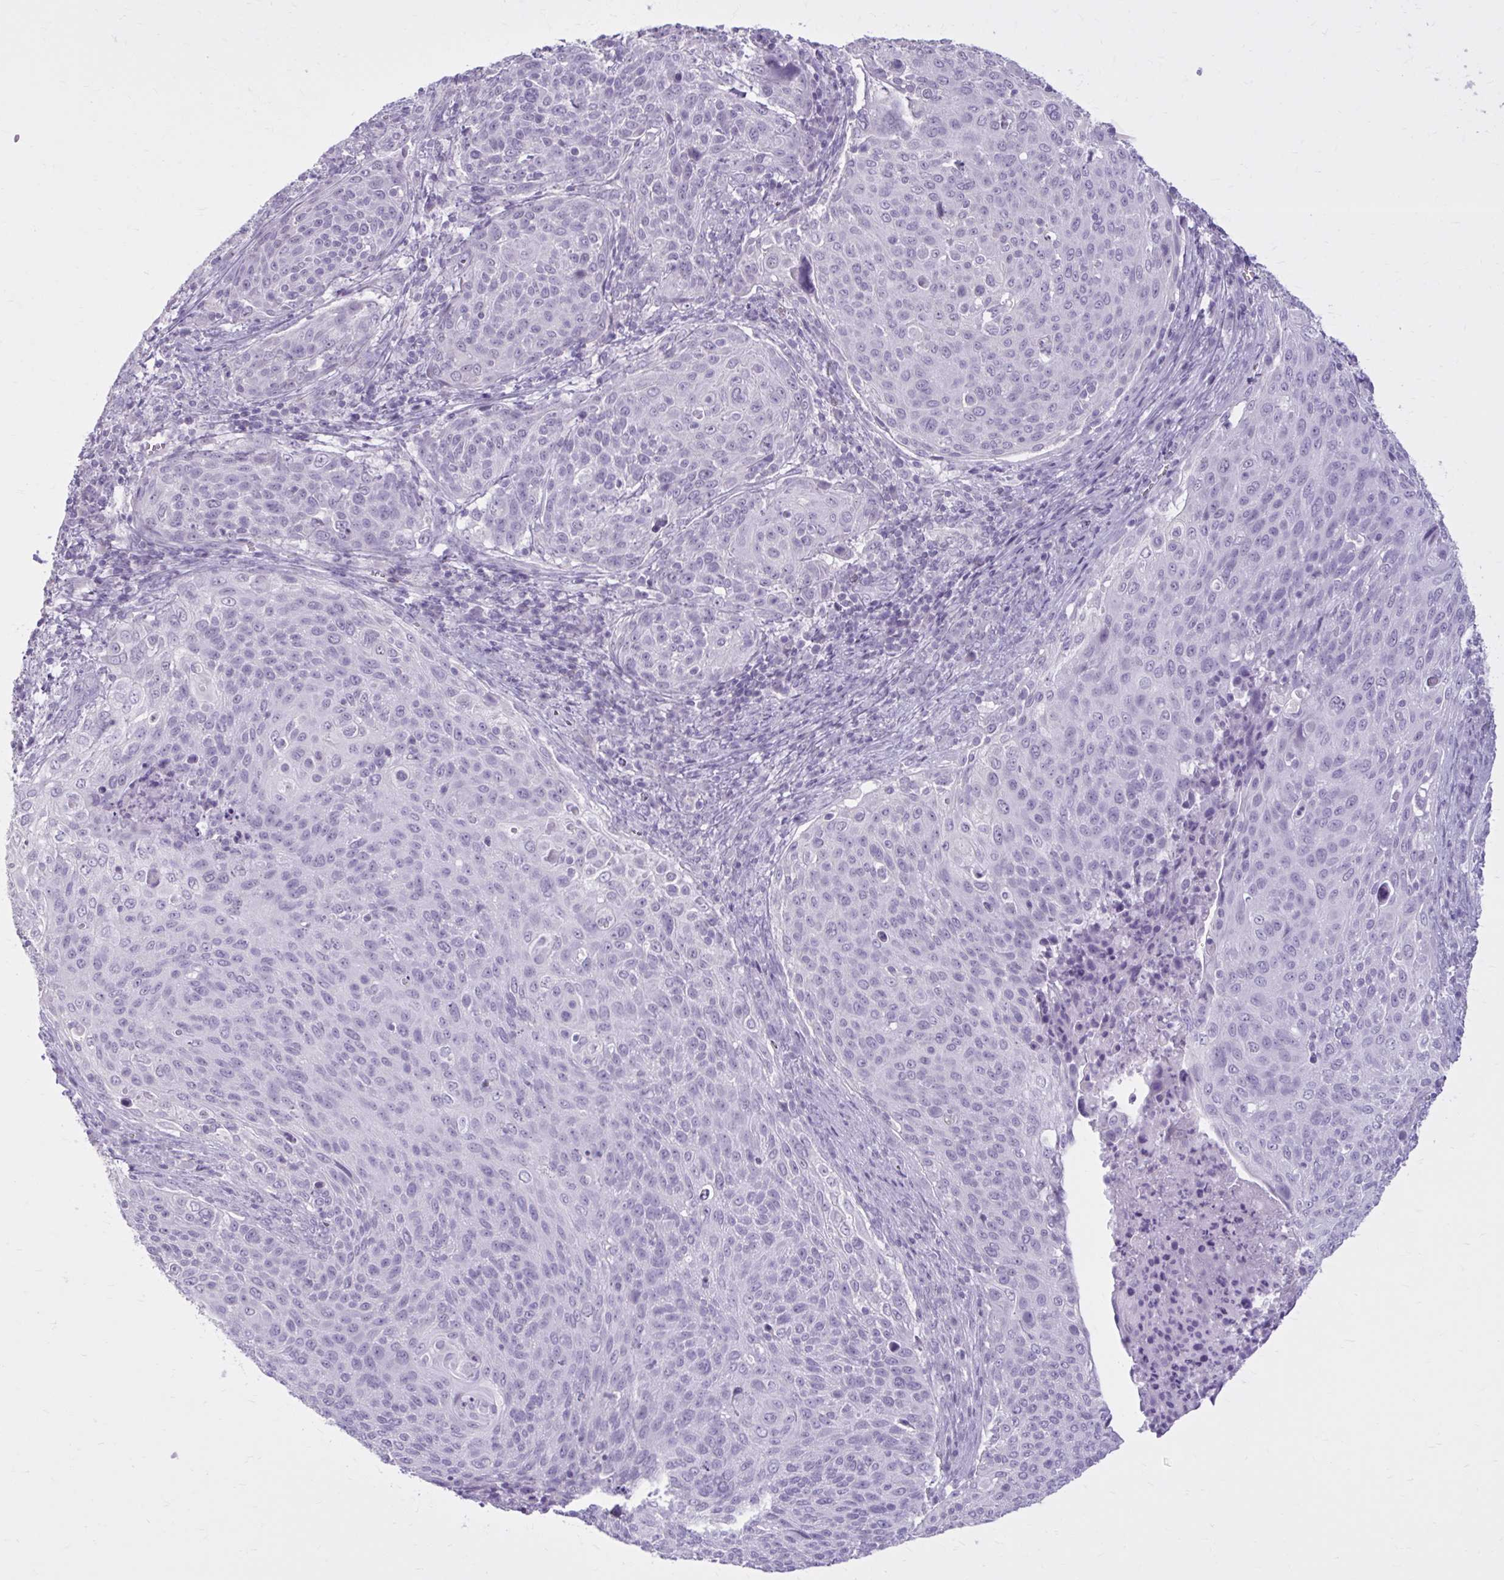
{"staining": {"intensity": "negative", "quantity": "none", "location": "none"}, "tissue": "cervical cancer", "cell_type": "Tumor cells", "image_type": "cancer", "snomed": [{"axis": "morphology", "description": "Squamous cell carcinoma, NOS"}, {"axis": "topography", "description": "Cervix"}], "caption": "The immunohistochemistry (IHC) image has no significant positivity in tumor cells of squamous cell carcinoma (cervical) tissue. (DAB (3,3'-diaminobenzidine) immunohistochemistry visualized using brightfield microscopy, high magnification).", "gene": "OR4B1", "patient": {"sex": "female", "age": 31}}